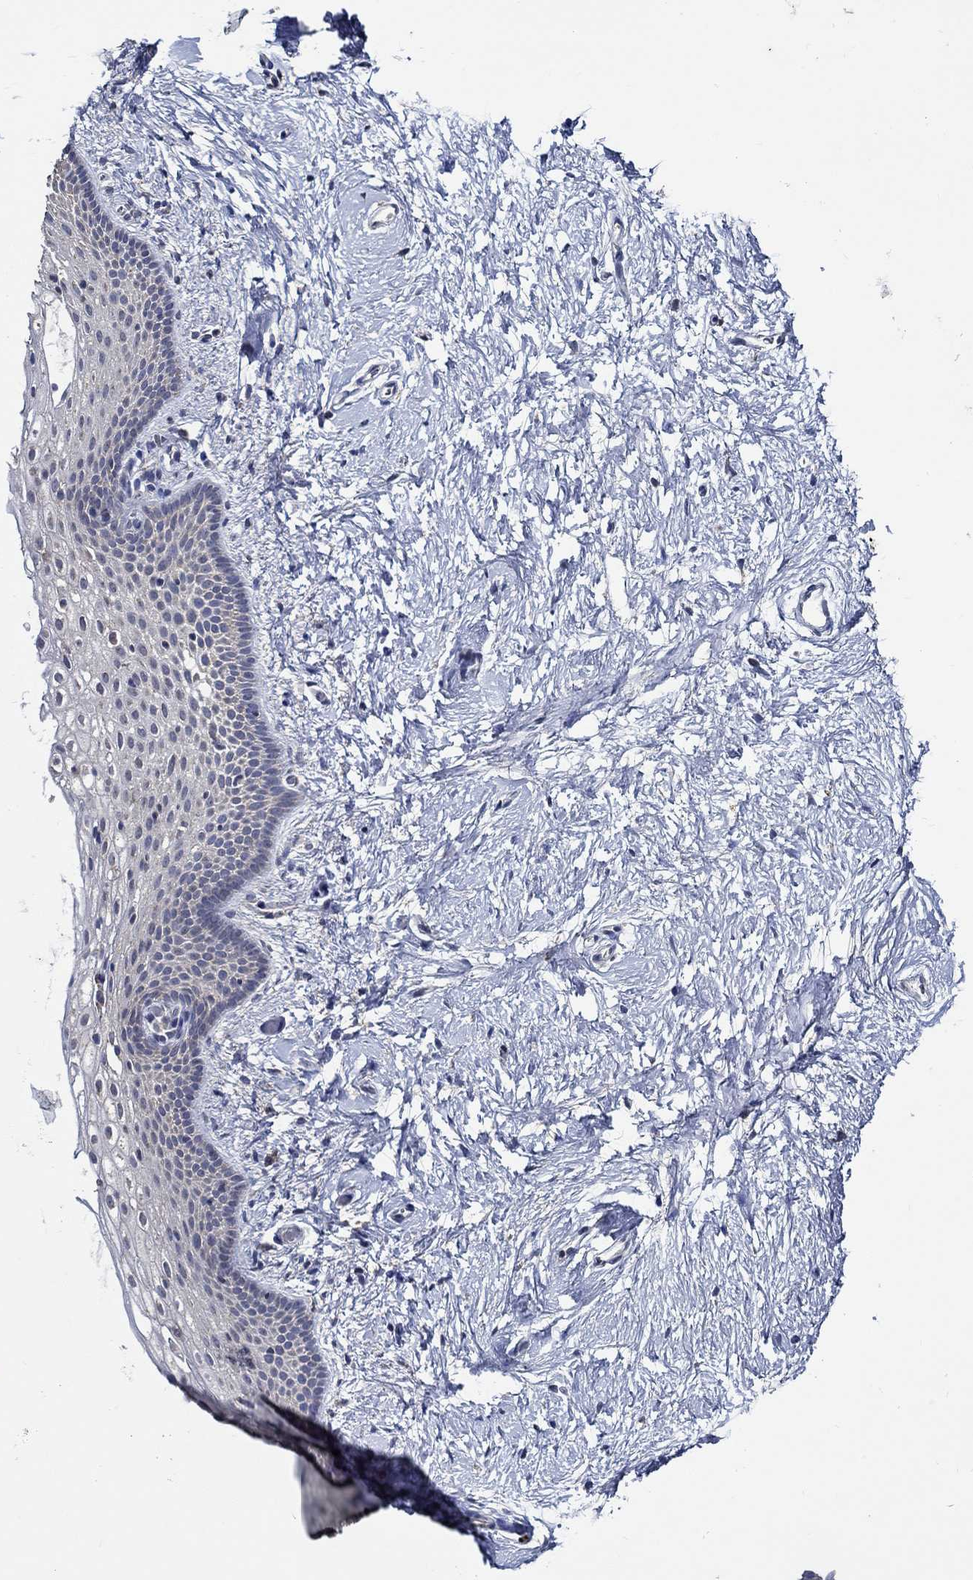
{"staining": {"intensity": "negative", "quantity": "none", "location": "none"}, "tissue": "vagina", "cell_type": "Squamous epithelial cells", "image_type": "normal", "snomed": [{"axis": "morphology", "description": "Normal tissue, NOS"}, {"axis": "topography", "description": "Vagina"}], "caption": "This is a image of IHC staining of normal vagina, which shows no expression in squamous epithelial cells. (DAB (3,3'-diaminobenzidine) immunohistochemistry visualized using brightfield microscopy, high magnification).", "gene": "WDR53", "patient": {"sex": "female", "age": 61}}